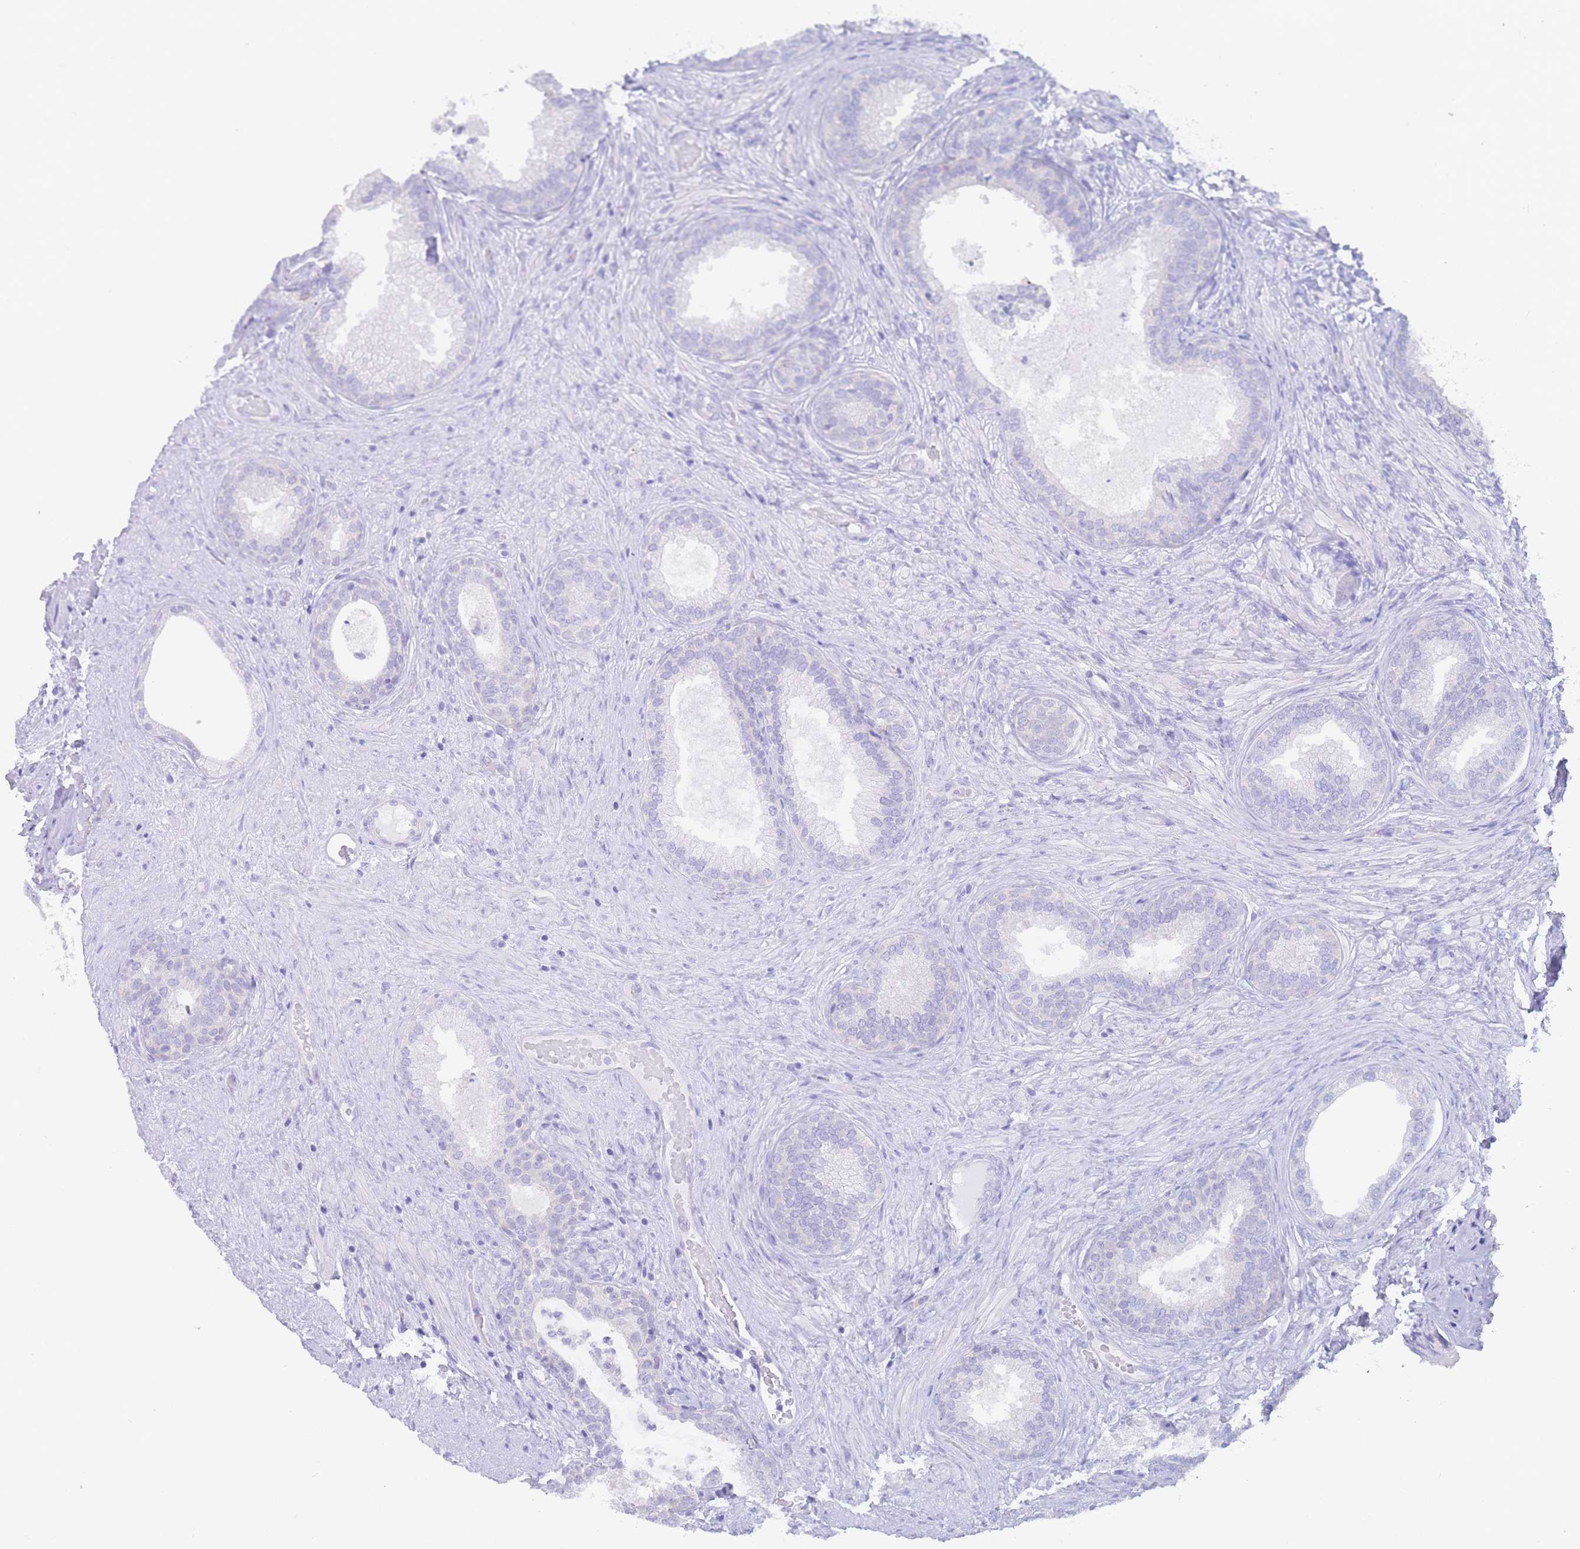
{"staining": {"intensity": "negative", "quantity": "none", "location": "none"}, "tissue": "prostate", "cell_type": "Glandular cells", "image_type": "normal", "snomed": [{"axis": "morphology", "description": "Normal tissue, NOS"}, {"axis": "topography", "description": "Prostate"}], "caption": "DAB (3,3'-diaminobenzidine) immunohistochemical staining of normal prostate exhibits no significant expression in glandular cells.", "gene": "LZTFL1", "patient": {"sex": "male", "age": 76}}